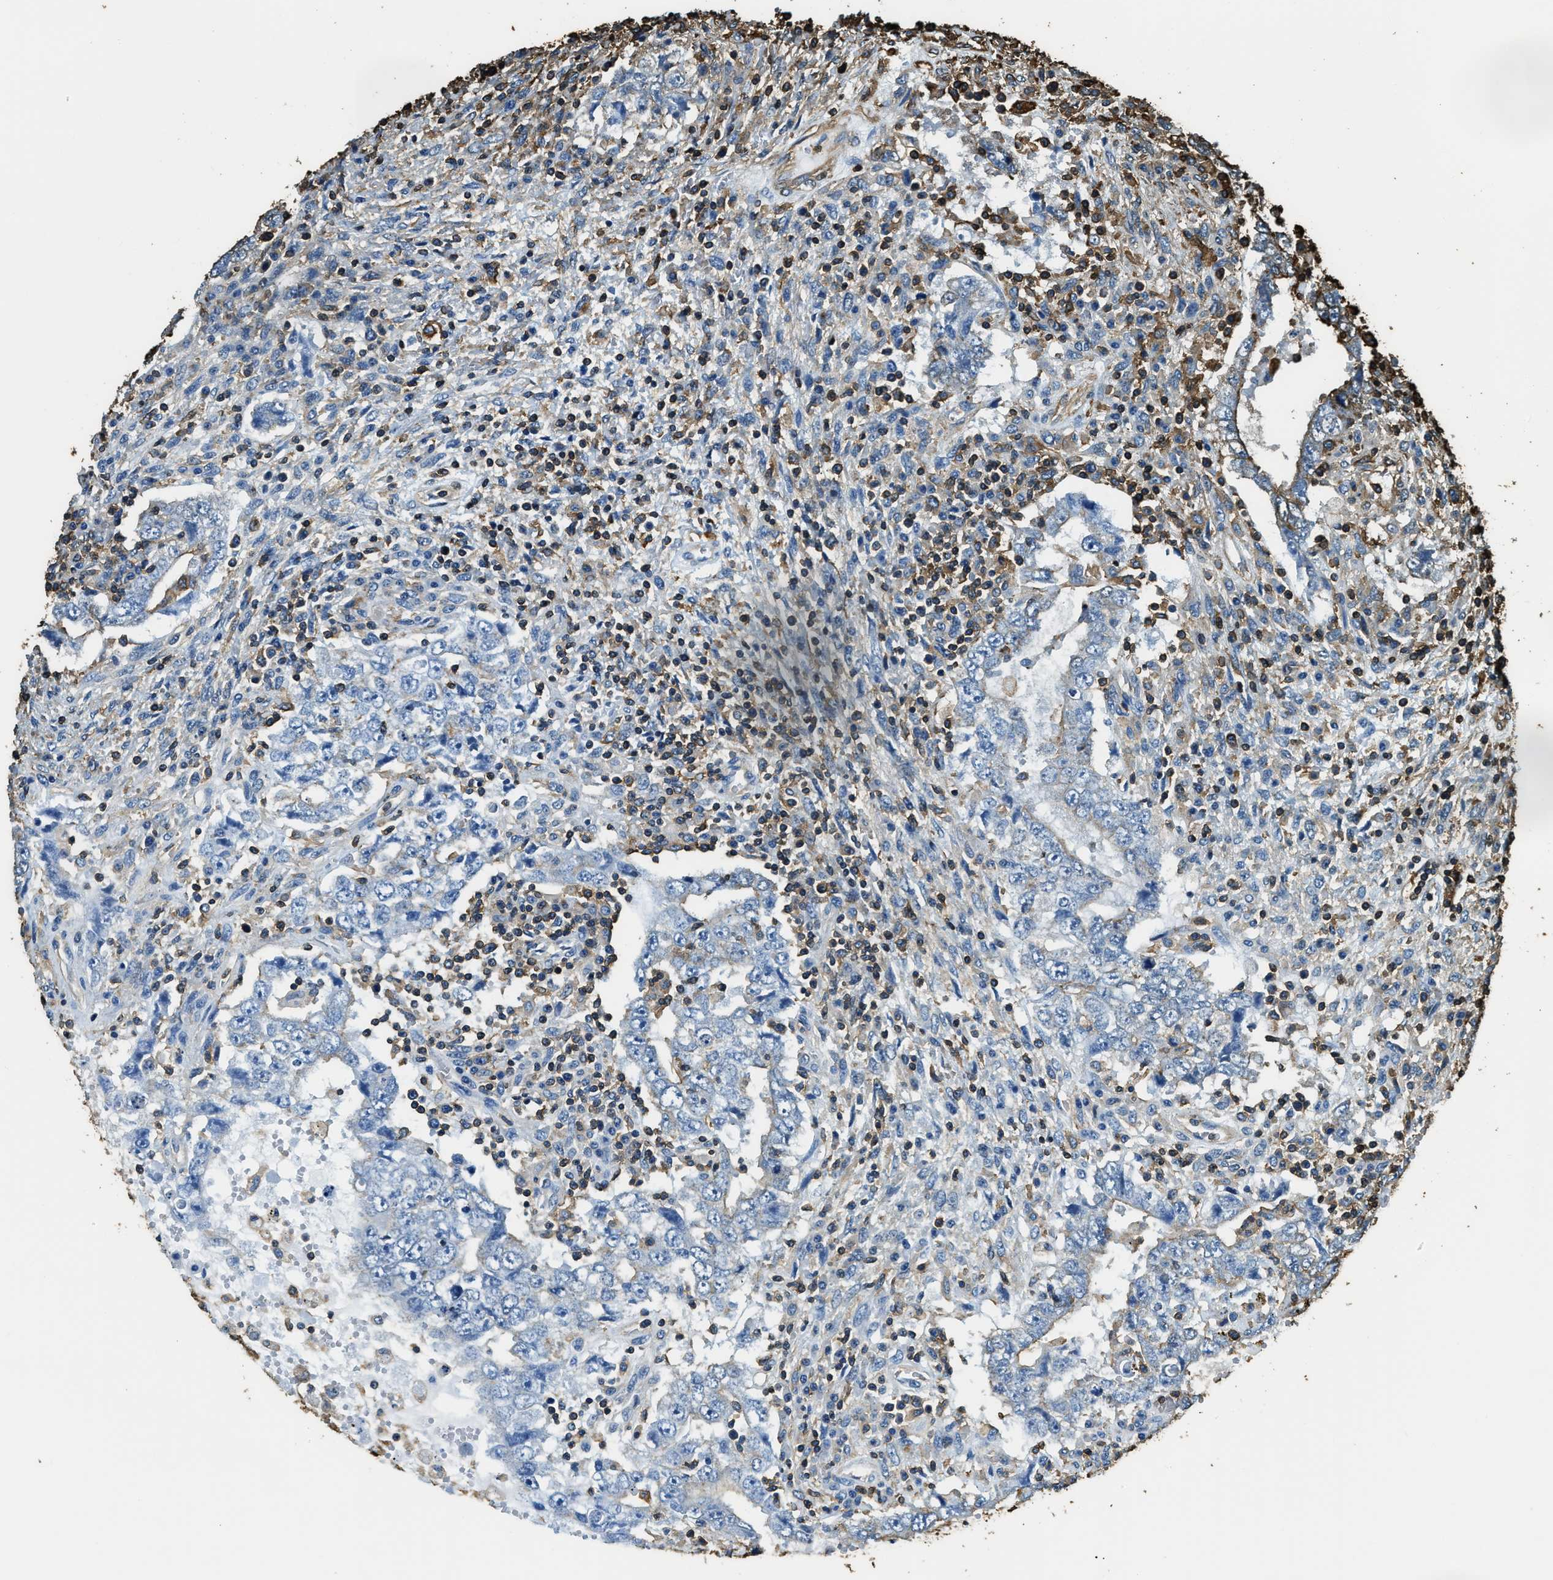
{"staining": {"intensity": "moderate", "quantity": "<25%", "location": "cytoplasmic/membranous"}, "tissue": "testis cancer", "cell_type": "Tumor cells", "image_type": "cancer", "snomed": [{"axis": "morphology", "description": "Carcinoma, Embryonal, NOS"}, {"axis": "topography", "description": "Testis"}], "caption": "Protein staining by IHC shows moderate cytoplasmic/membranous staining in about <25% of tumor cells in embryonal carcinoma (testis).", "gene": "ACCS", "patient": {"sex": "male", "age": 26}}